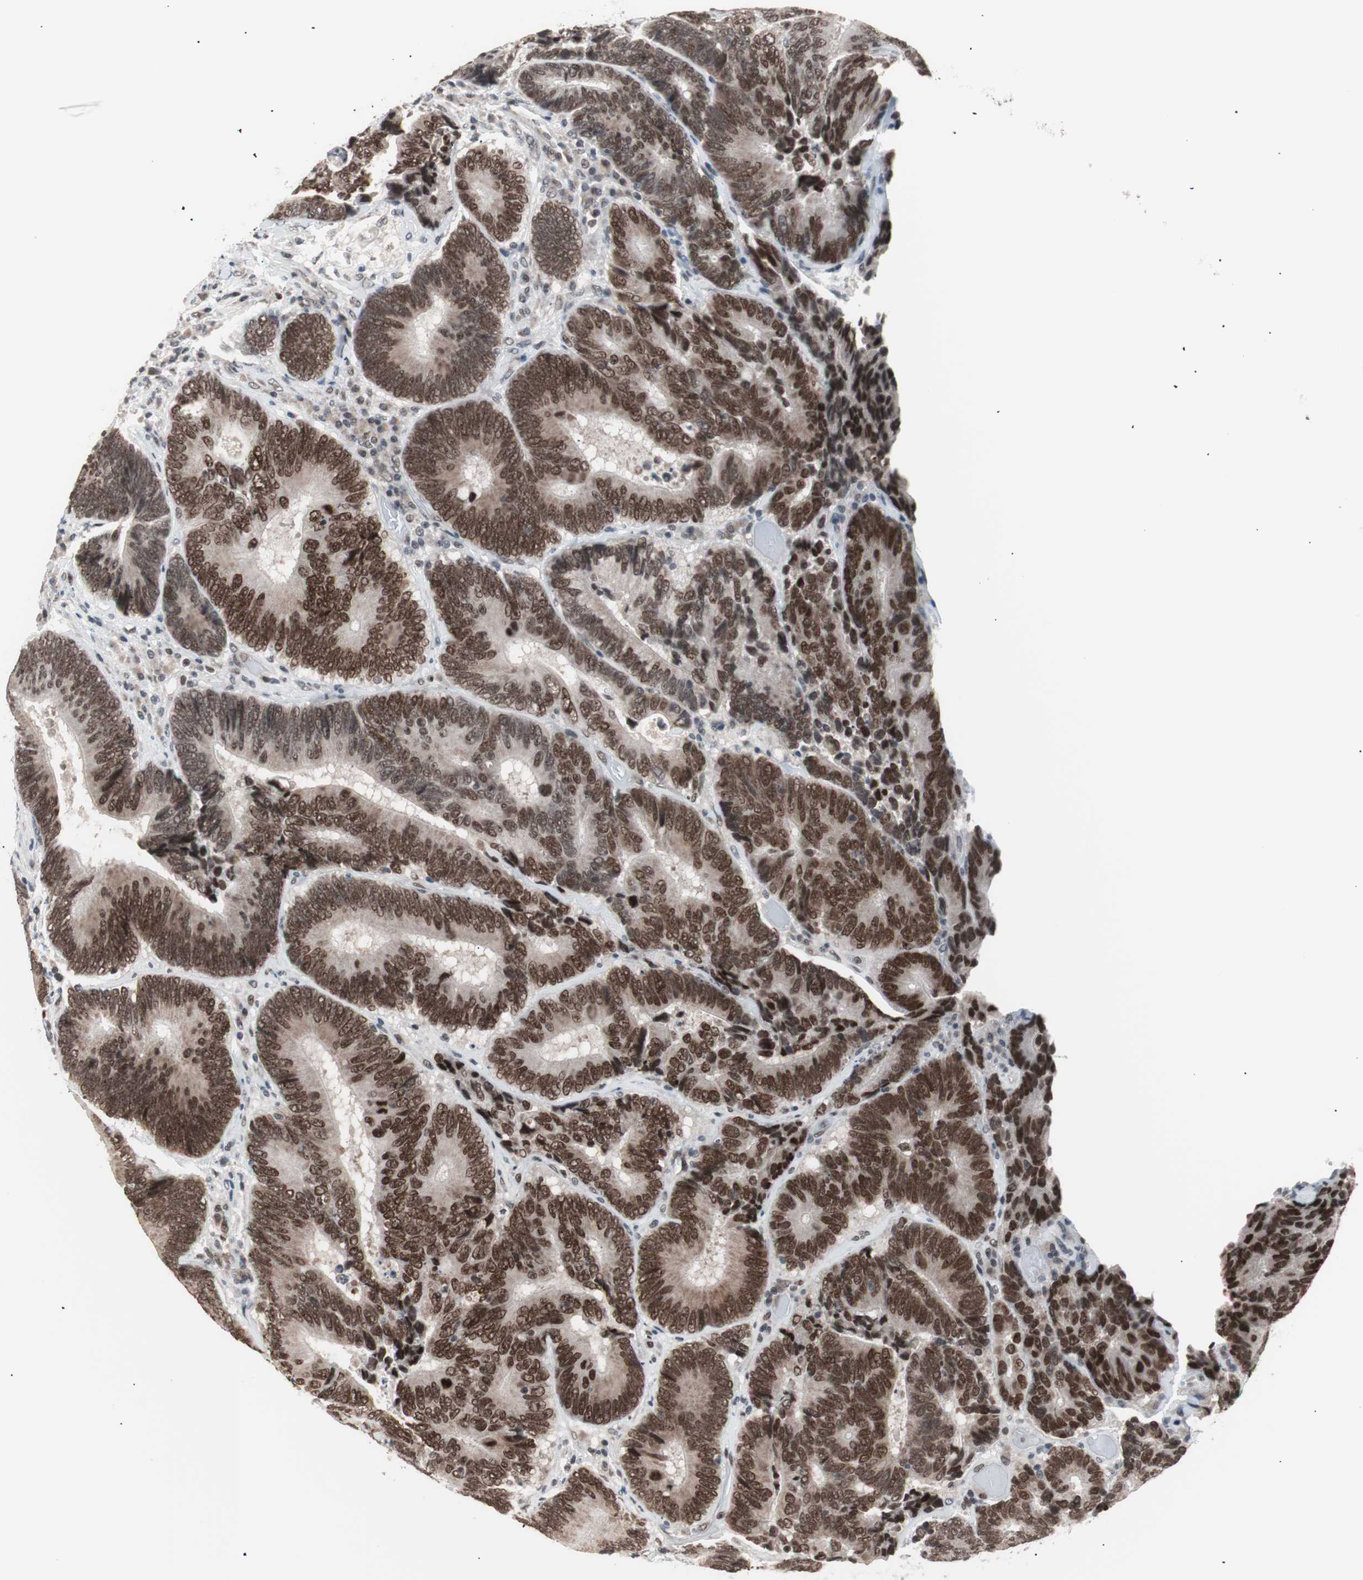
{"staining": {"intensity": "strong", "quantity": ">75%", "location": "nuclear"}, "tissue": "colorectal cancer", "cell_type": "Tumor cells", "image_type": "cancer", "snomed": [{"axis": "morphology", "description": "Adenocarcinoma, NOS"}, {"axis": "topography", "description": "Colon"}], "caption": "An IHC micrograph of neoplastic tissue is shown. Protein staining in brown shows strong nuclear positivity in colorectal cancer within tumor cells. (DAB IHC, brown staining for protein, blue staining for nuclei).", "gene": "LIG3", "patient": {"sex": "female", "age": 78}}